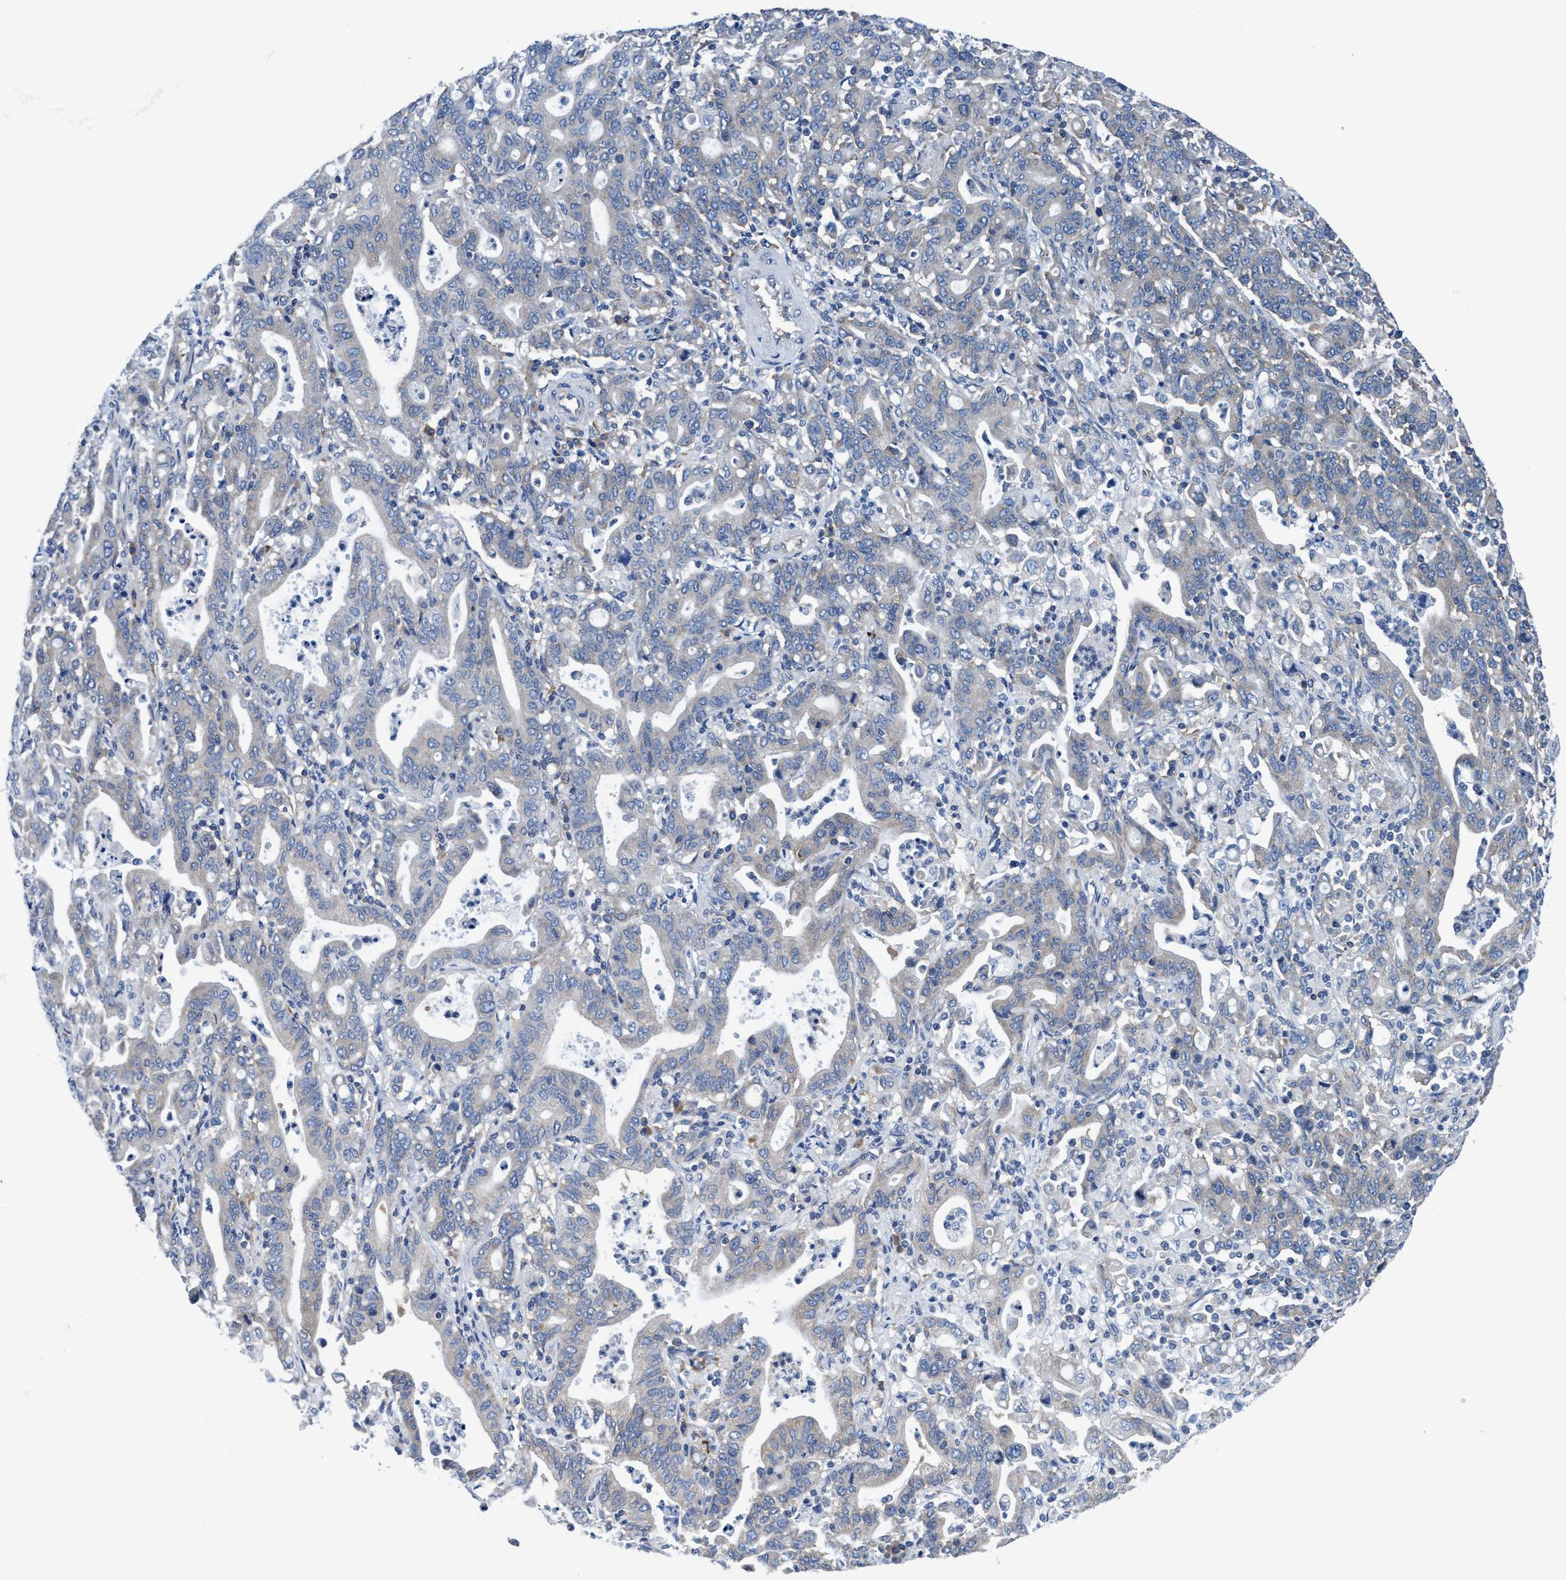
{"staining": {"intensity": "negative", "quantity": "none", "location": "none"}, "tissue": "stomach cancer", "cell_type": "Tumor cells", "image_type": "cancer", "snomed": [{"axis": "morphology", "description": "Adenocarcinoma, NOS"}, {"axis": "topography", "description": "Stomach, upper"}], "caption": "An immunohistochemistry micrograph of adenocarcinoma (stomach) is shown. There is no staining in tumor cells of adenocarcinoma (stomach).", "gene": "NMT1", "patient": {"sex": "male", "age": 69}}